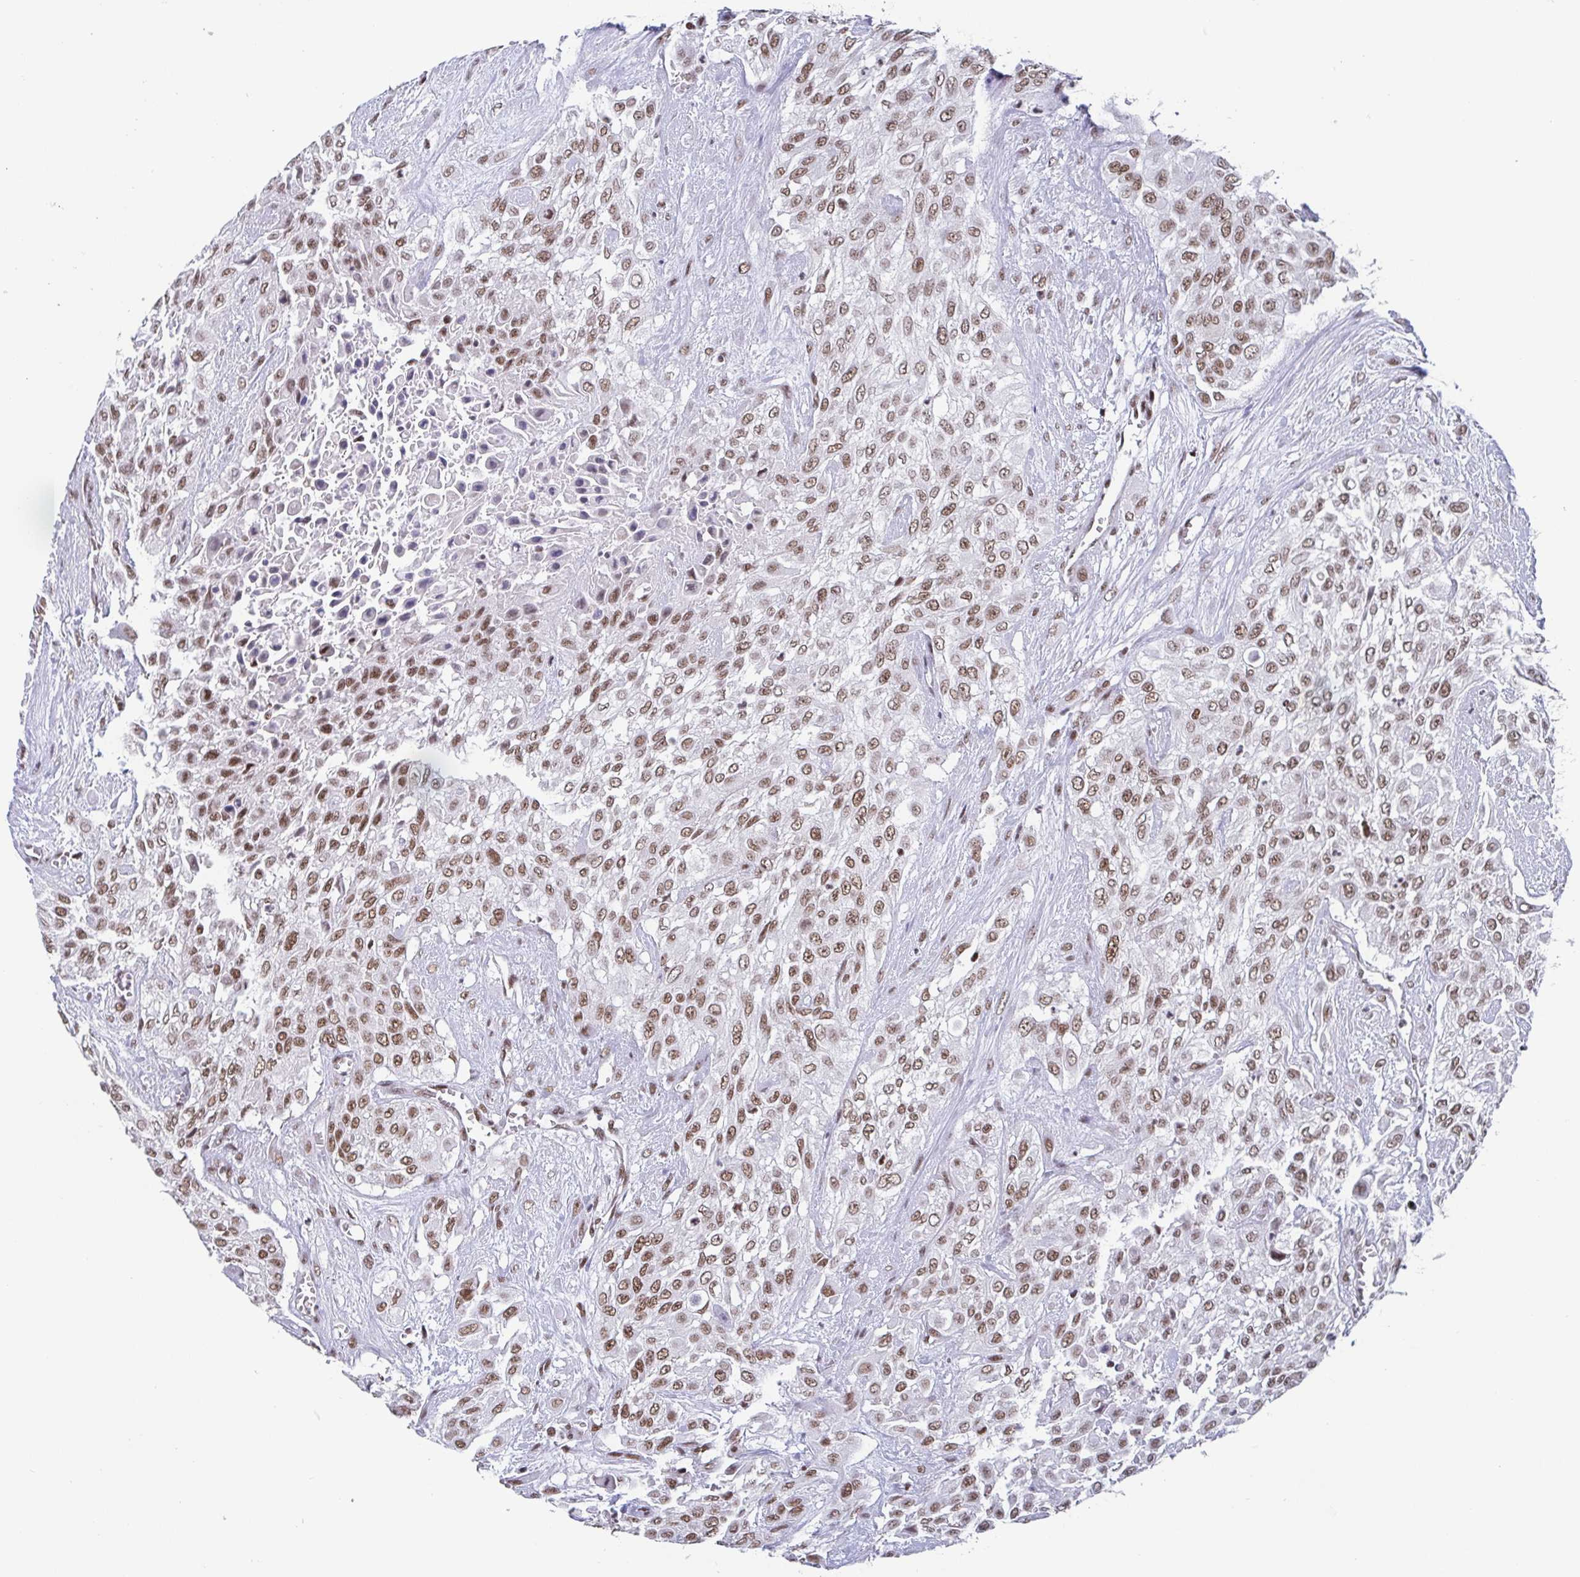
{"staining": {"intensity": "moderate", "quantity": ">75%", "location": "nuclear"}, "tissue": "urothelial cancer", "cell_type": "Tumor cells", "image_type": "cancer", "snomed": [{"axis": "morphology", "description": "Urothelial carcinoma, High grade"}, {"axis": "topography", "description": "Urinary bladder"}], "caption": "Immunohistochemical staining of human urothelial cancer displays medium levels of moderate nuclear protein staining in approximately >75% of tumor cells. The staining is performed using DAB brown chromogen to label protein expression. The nuclei are counter-stained blue using hematoxylin.", "gene": "CTCF", "patient": {"sex": "male", "age": 57}}